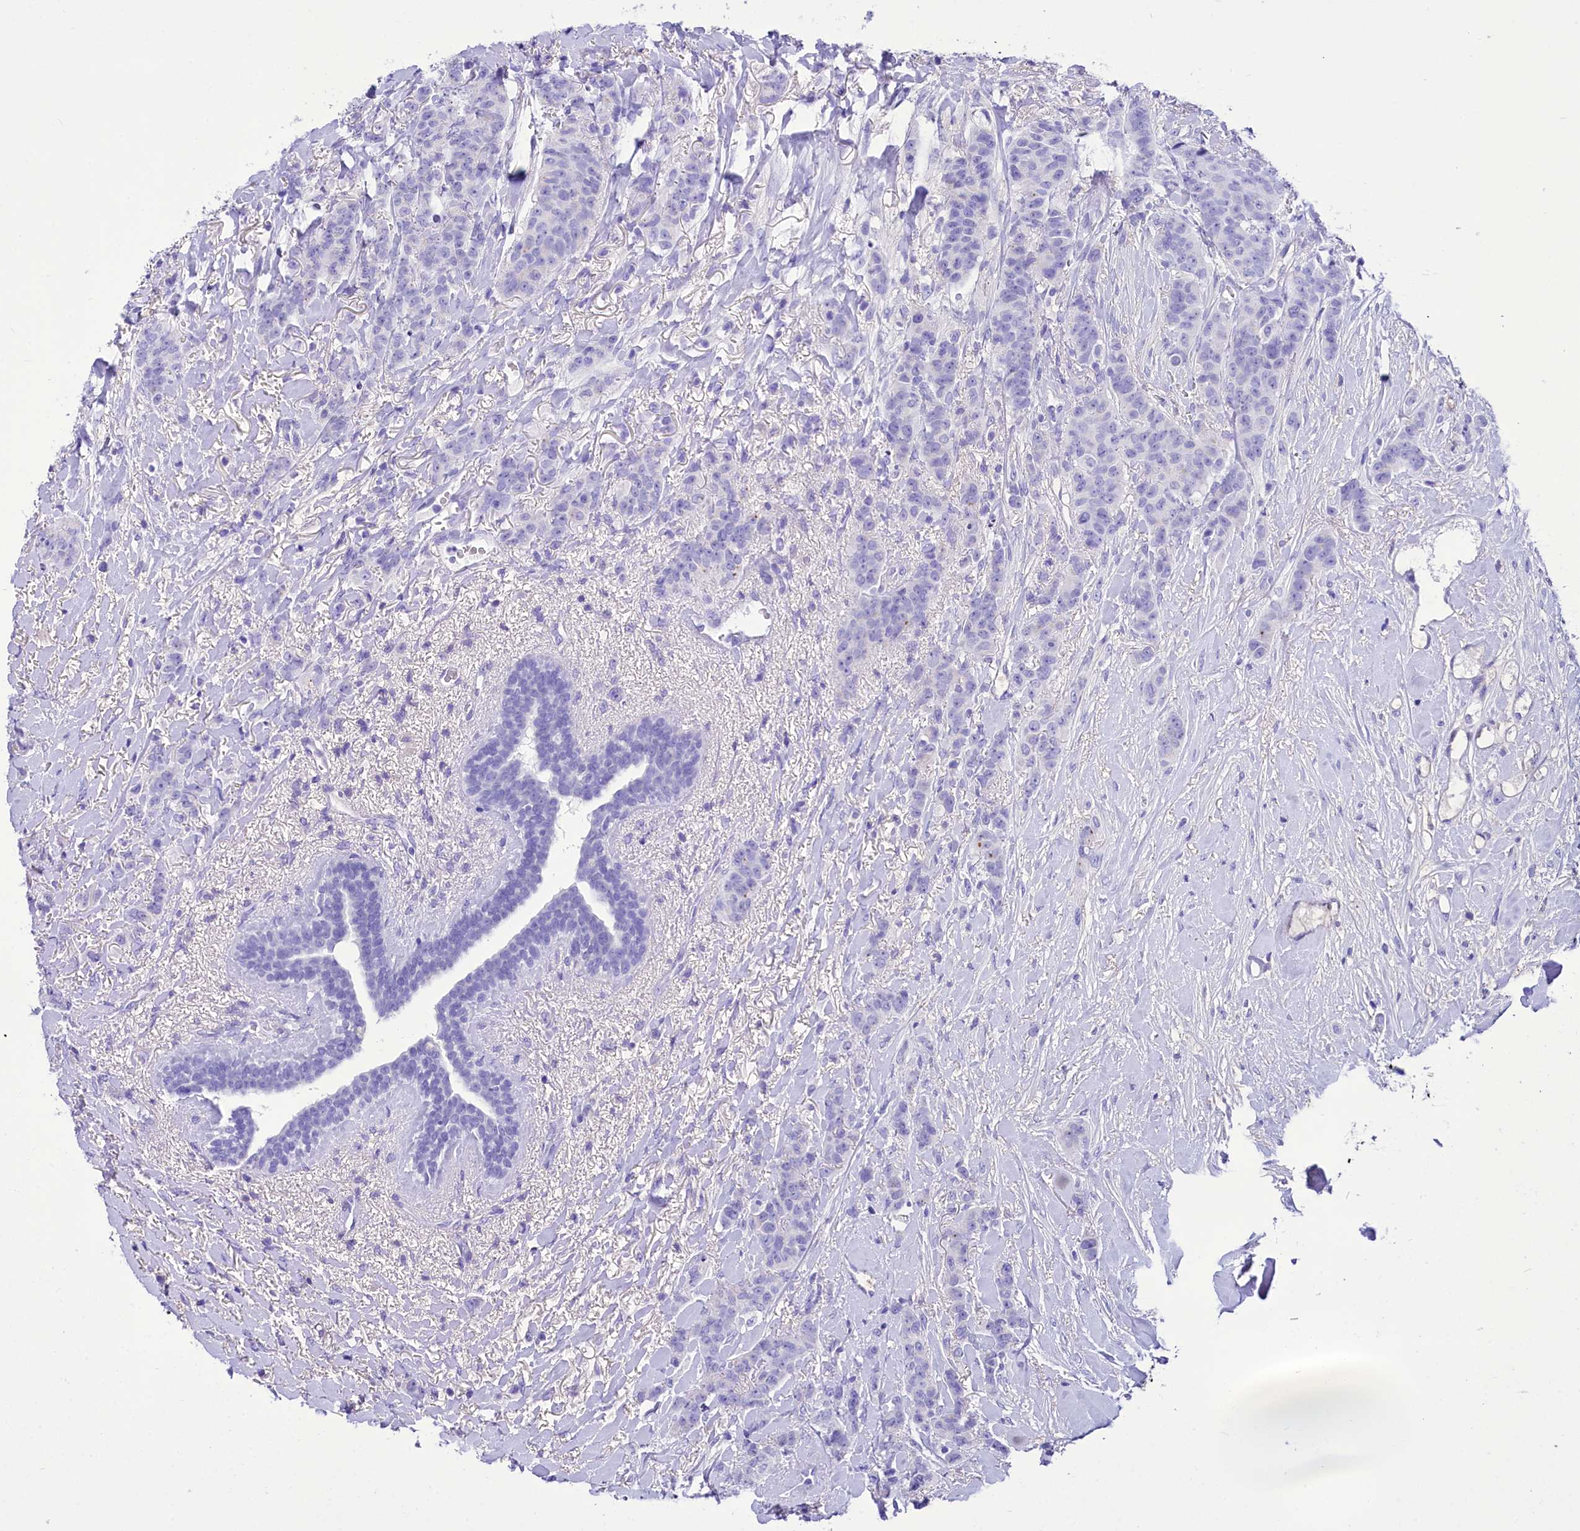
{"staining": {"intensity": "negative", "quantity": "none", "location": "none"}, "tissue": "breast cancer", "cell_type": "Tumor cells", "image_type": "cancer", "snomed": [{"axis": "morphology", "description": "Duct carcinoma"}, {"axis": "topography", "description": "Breast"}], "caption": "Immunohistochemistry (IHC) micrograph of human breast infiltrating ductal carcinoma stained for a protein (brown), which displays no expression in tumor cells.", "gene": "TTC36", "patient": {"sex": "female", "age": 40}}